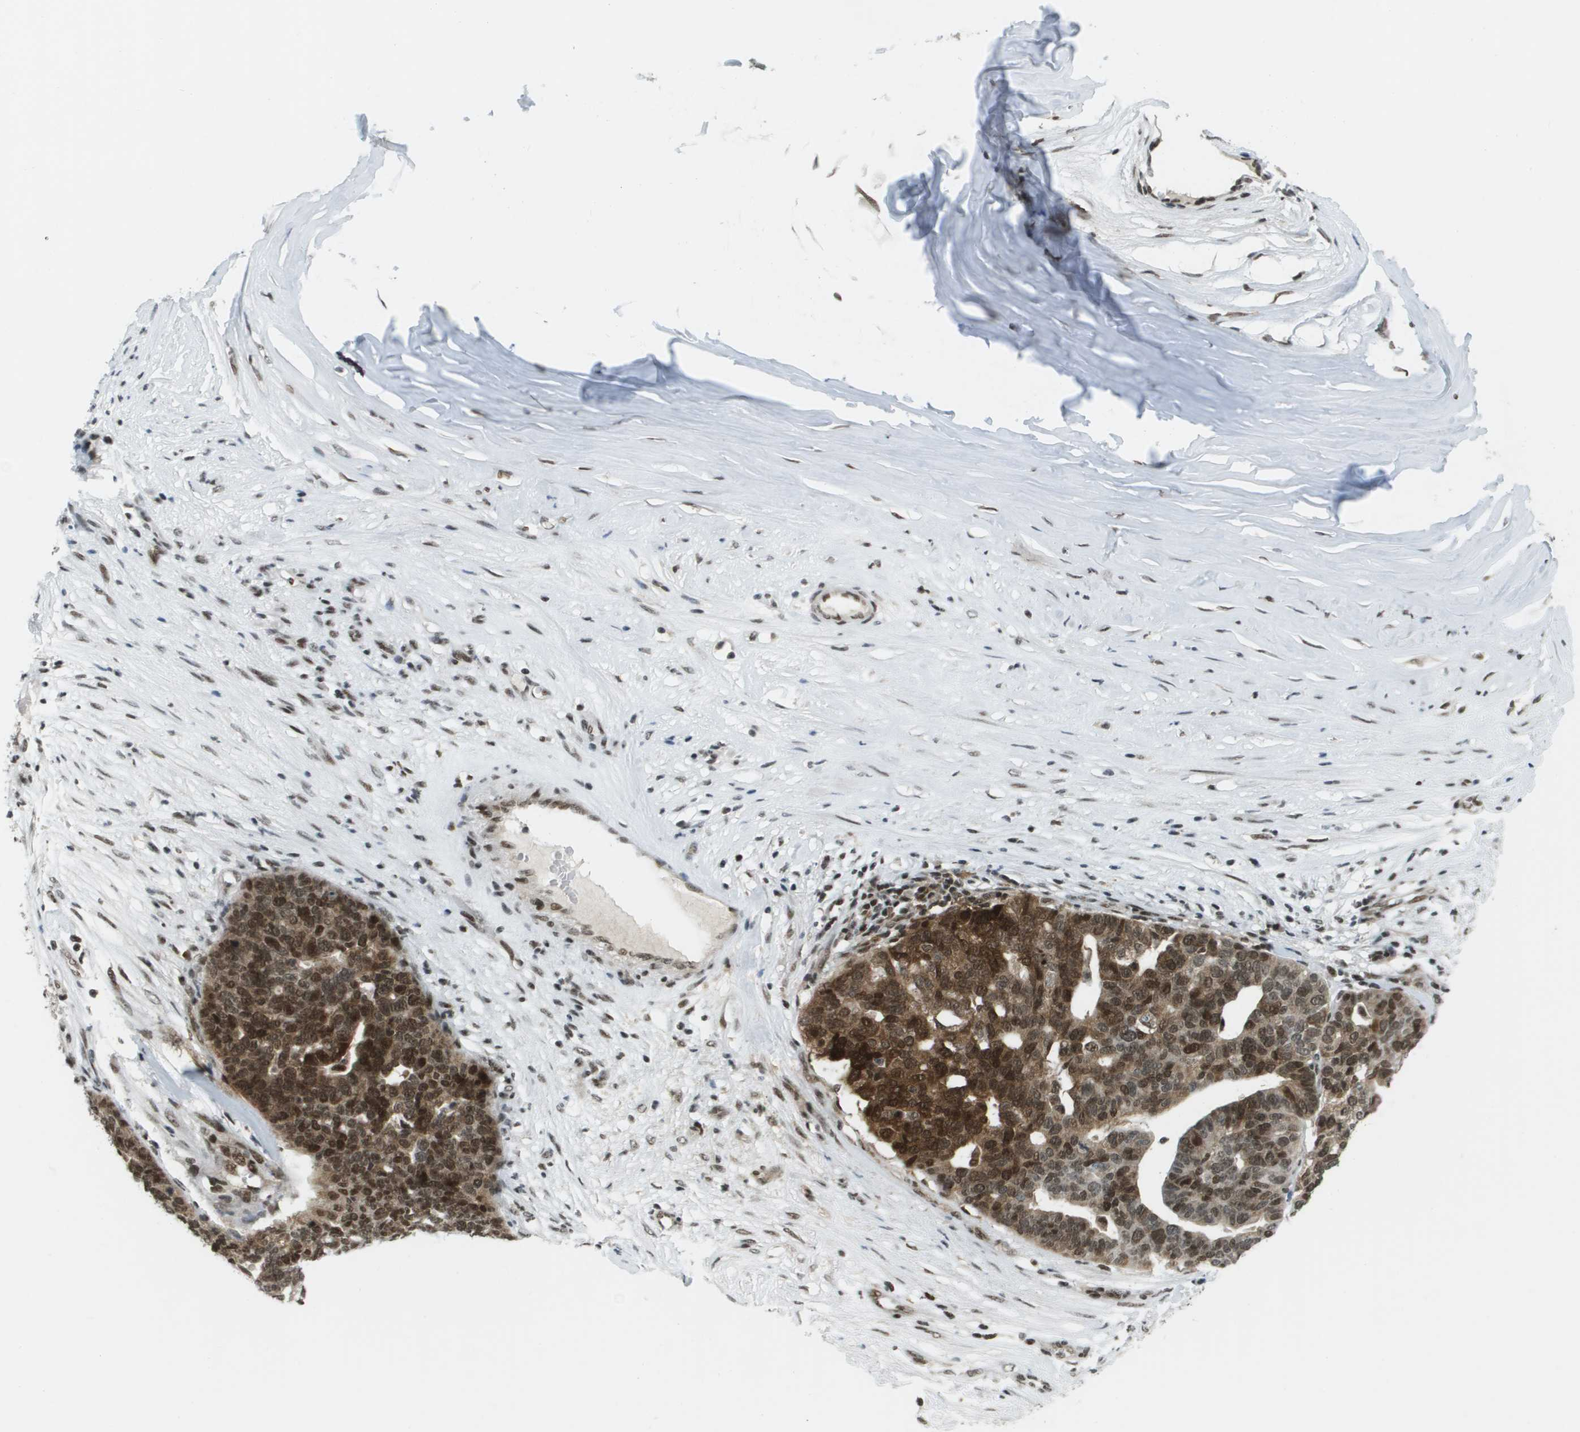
{"staining": {"intensity": "strong", "quantity": ">75%", "location": "cytoplasmic/membranous,nuclear"}, "tissue": "ovarian cancer", "cell_type": "Tumor cells", "image_type": "cancer", "snomed": [{"axis": "morphology", "description": "Cystadenocarcinoma, serous, NOS"}, {"axis": "topography", "description": "Ovary"}], "caption": "Protein staining reveals strong cytoplasmic/membranous and nuclear expression in approximately >75% of tumor cells in serous cystadenocarcinoma (ovarian). (Brightfield microscopy of DAB IHC at high magnification).", "gene": "IRF7", "patient": {"sex": "female", "age": 59}}